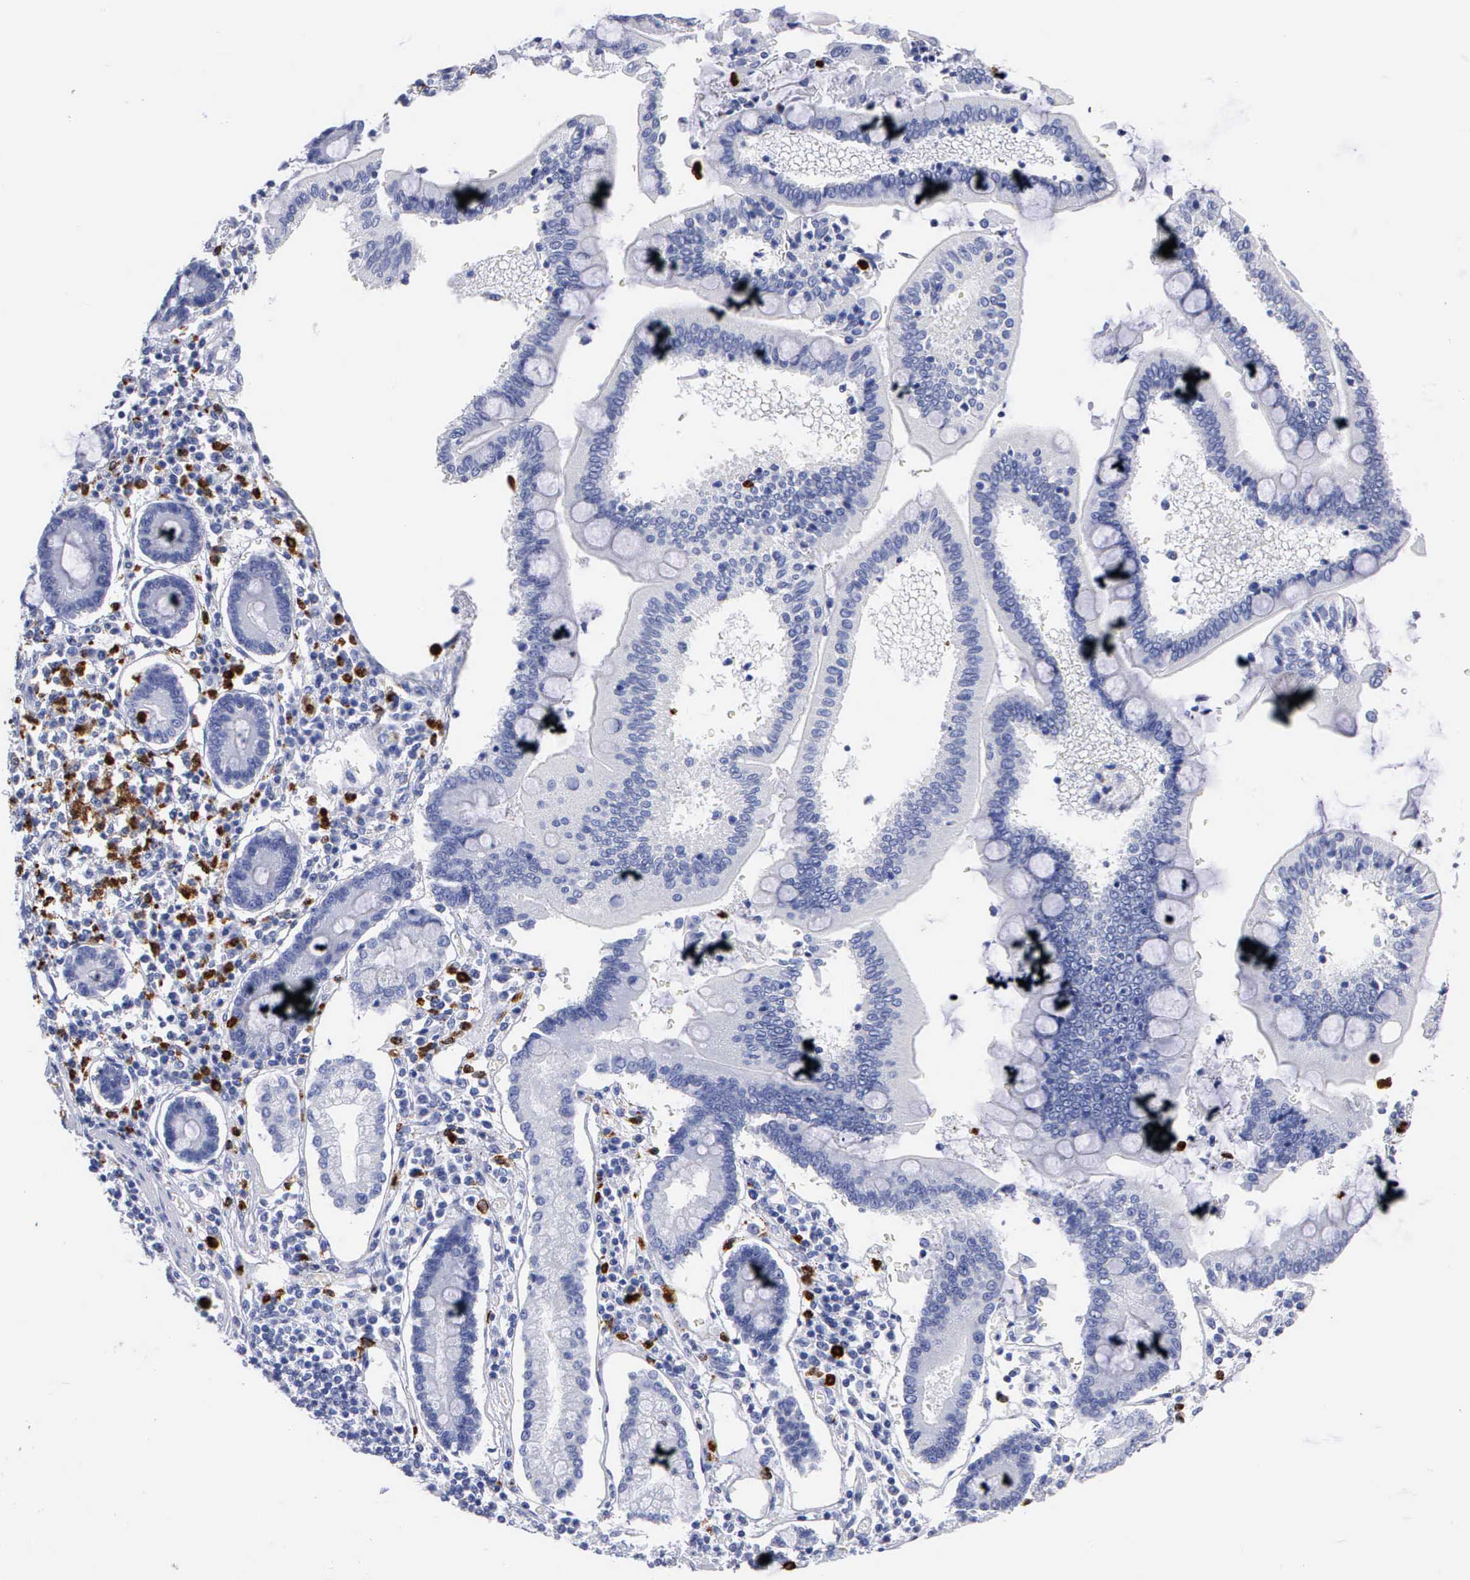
{"staining": {"intensity": "negative", "quantity": "none", "location": "none"}, "tissue": "pancreatic cancer", "cell_type": "Tumor cells", "image_type": "cancer", "snomed": [{"axis": "morphology", "description": "Adenocarcinoma, NOS"}, {"axis": "topography", "description": "Pancreas"}], "caption": "This photomicrograph is of adenocarcinoma (pancreatic) stained with immunohistochemistry to label a protein in brown with the nuclei are counter-stained blue. There is no expression in tumor cells.", "gene": "CTSG", "patient": {"sex": "female", "age": 57}}